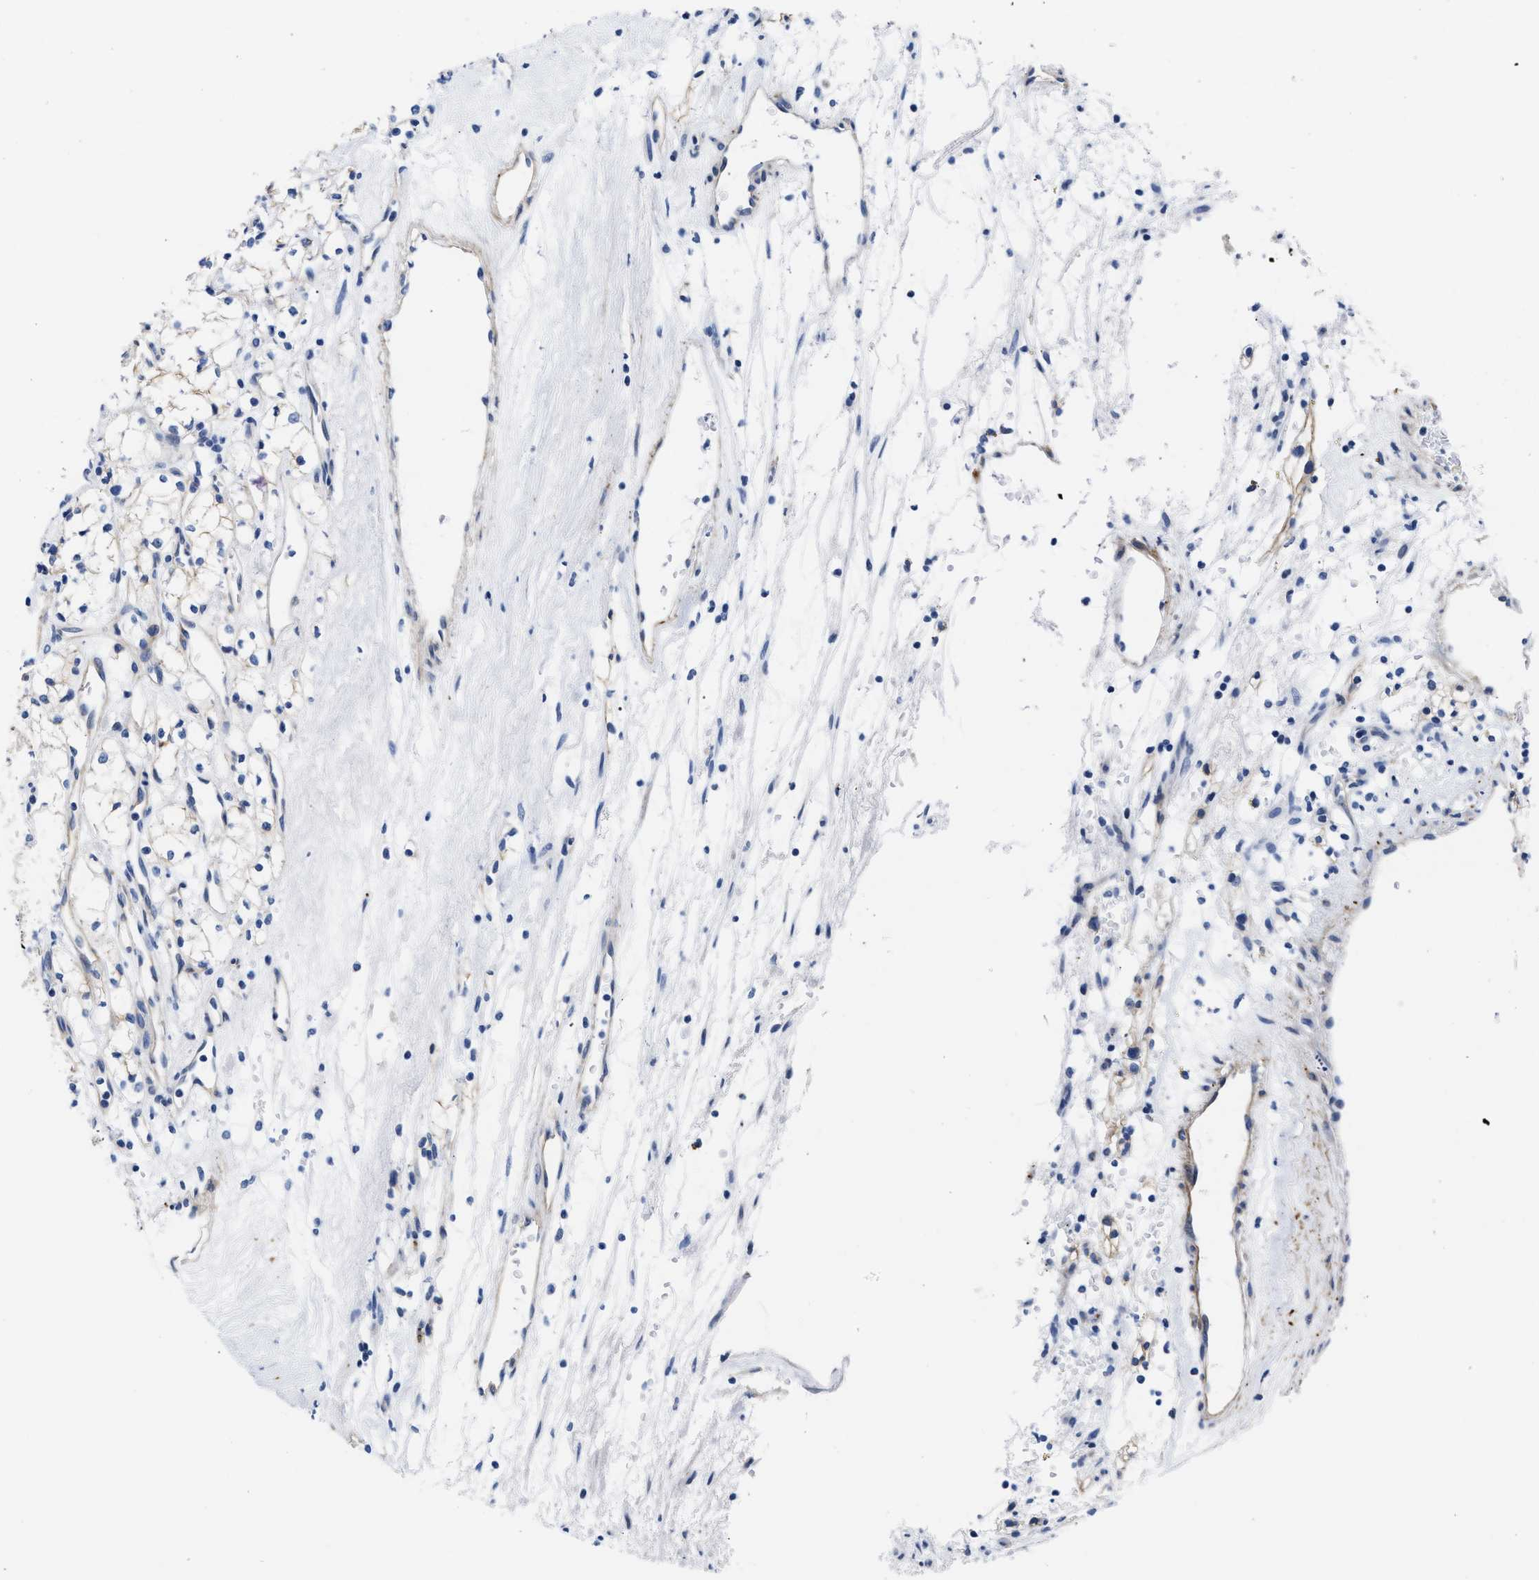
{"staining": {"intensity": "negative", "quantity": "none", "location": "none"}, "tissue": "renal cancer", "cell_type": "Tumor cells", "image_type": "cancer", "snomed": [{"axis": "morphology", "description": "Adenocarcinoma, NOS"}, {"axis": "topography", "description": "Kidney"}], "caption": "Renal adenocarcinoma was stained to show a protein in brown. There is no significant expression in tumor cells. (DAB (3,3'-diaminobenzidine) IHC with hematoxylin counter stain).", "gene": "TRIM29", "patient": {"sex": "male", "age": 59}}